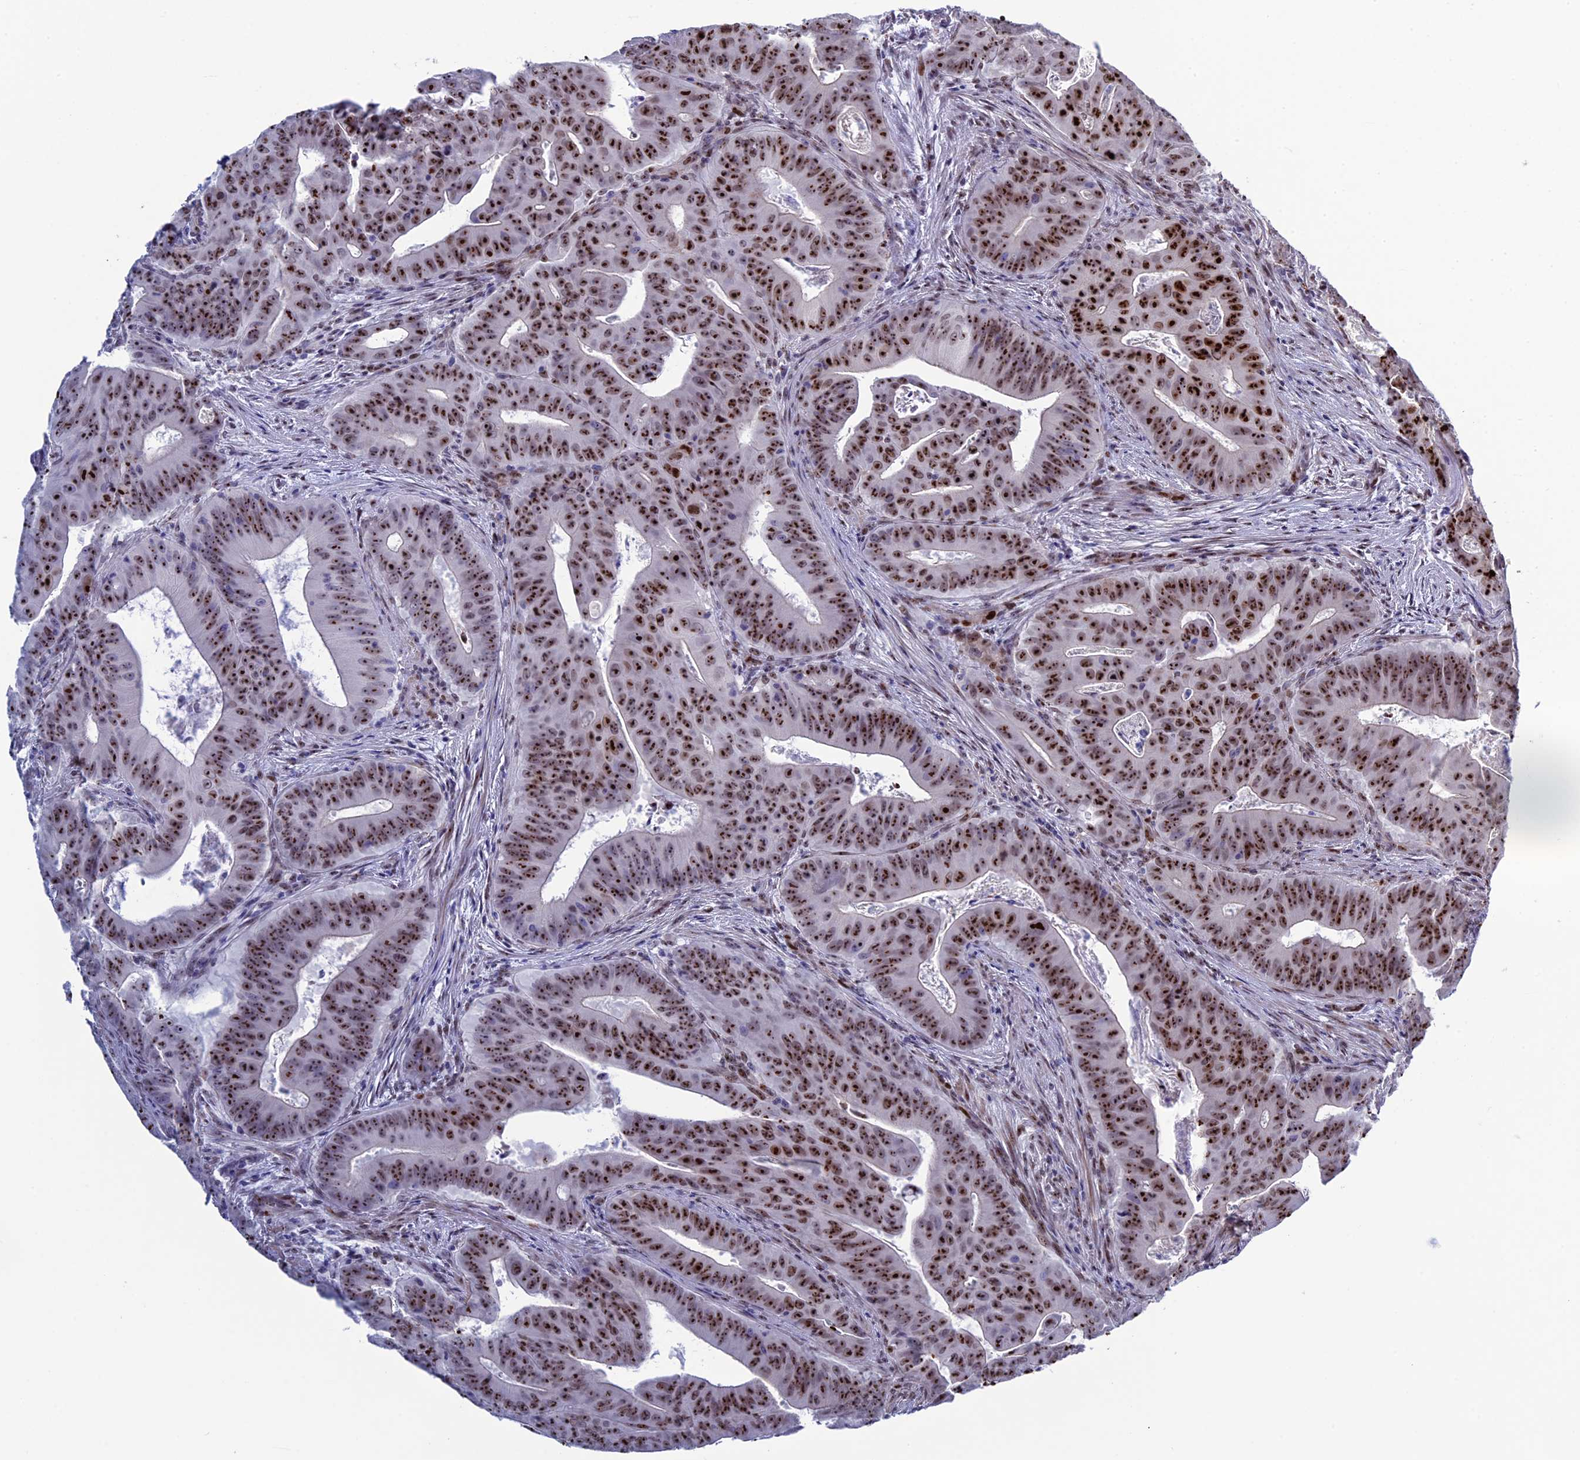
{"staining": {"intensity": "strong", "quantity": ">75%", "location": "nuclear"}, "tissue": "colorectal cancer", "cell_type": "Tumor cells", "image_type": "cancer", "snomed": [{"axis": "morphology", "description": "Adenocarcinoma, NOS"}, {"axis": "topography", "description": "Rectum"}], "caption": "DAB immunohistochemical staining of human adenocarcinoma (colorectal) exhibits strong nuclear protein staining in about >75% of tumor cells.", "gene": "CCDC86", "patient": {"sex": "female", "age": 75}}